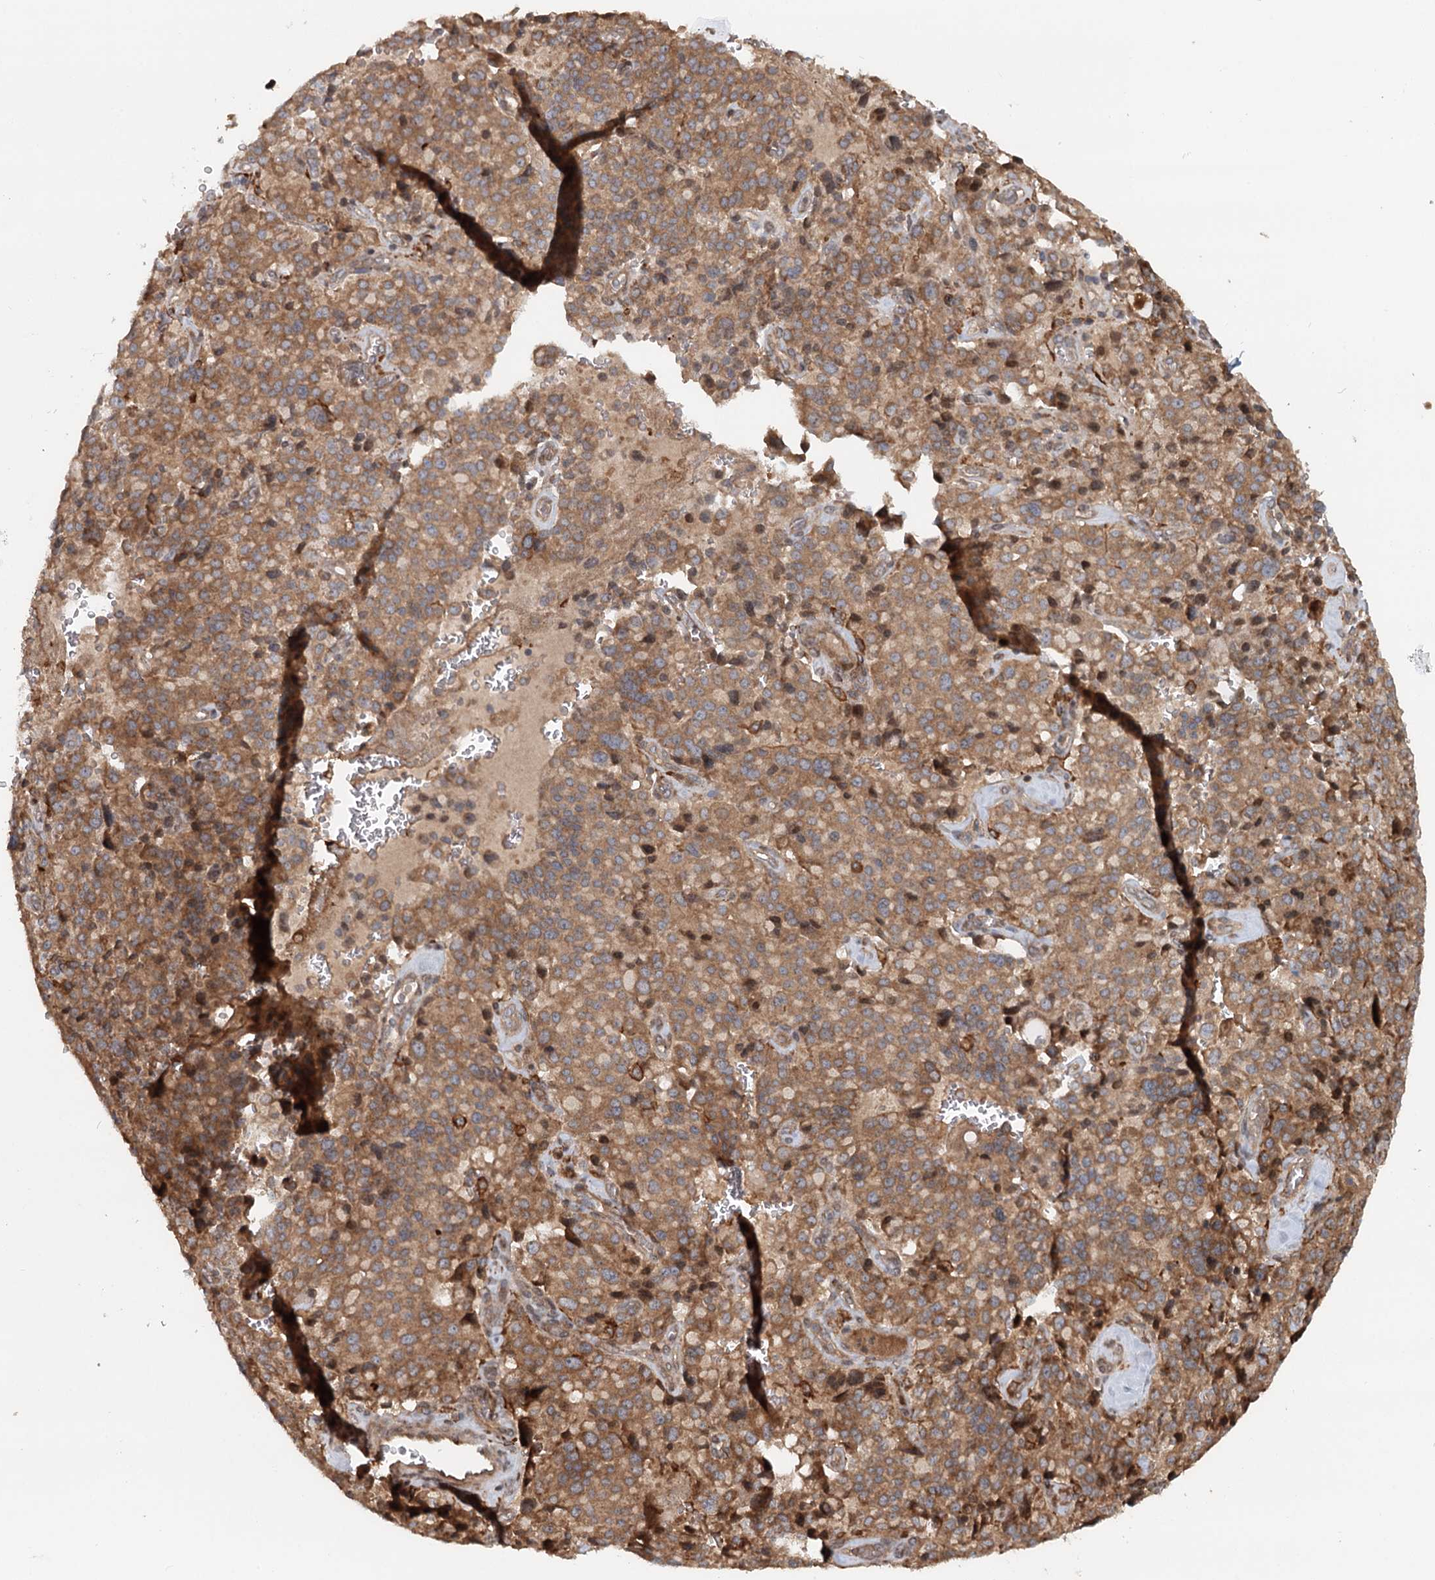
{"staining": {"intensity": "moderate", "quantity": ">75%", "location": "cytoplasmic/membranous"}, "tissue": "pancreatic cancer", "cell_type": "Tumor cells", "image_type": "cancer", "snomed": [{"axis": "morphology", "description": "Adenocarcinoma, NOS"}, {"axis": "topography", "description": "Pancreas"}], "caption": "Protein analysis of pancreatic cancer (adenocarcinoma) tissue displays moderate cytoplasmic/membranous expression in about >75% of tumor cells.", "gene": "RNF111", "patient": {"sex": "male", "age": 65}}